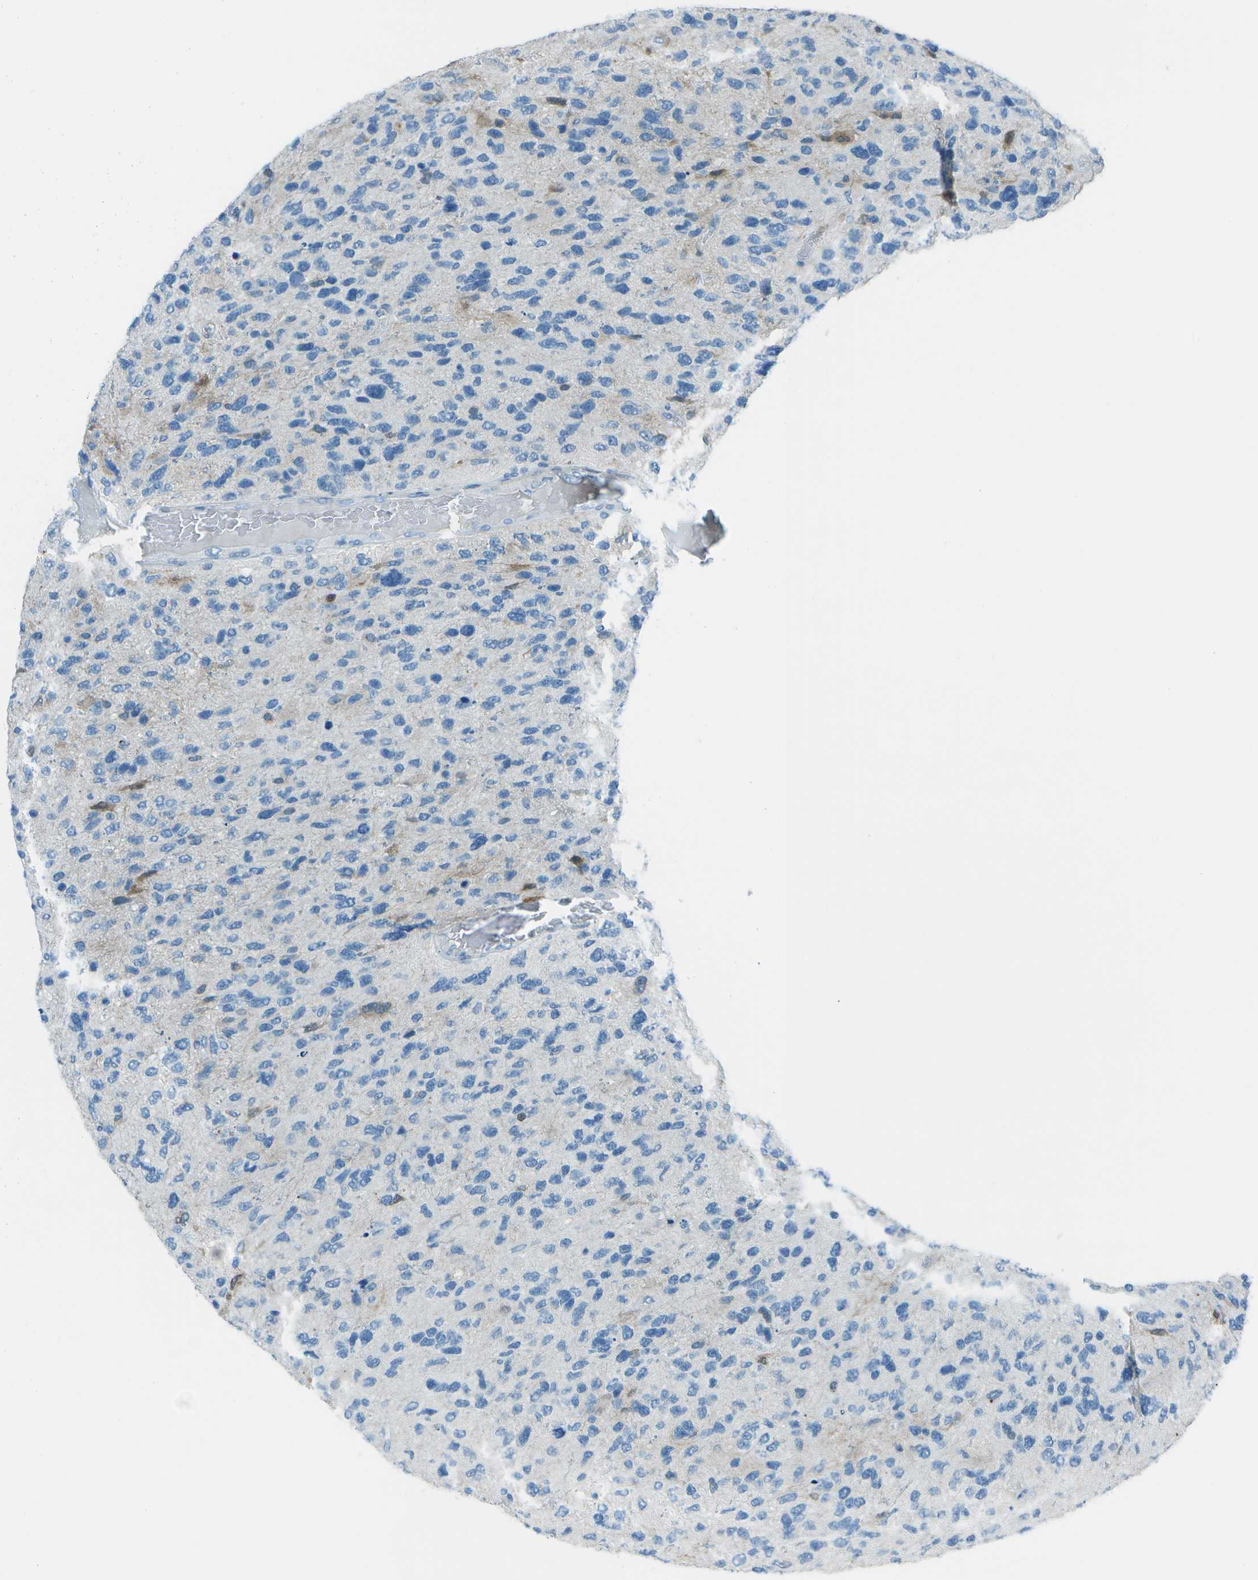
{"staining": {"intensity": "moderate", "quantity": "<25%", "location": "nuclear"}, "tissue": "glioma", "cell_type": "Tumor cells", "image_type": "cancer", "snomed": [{"axis": "morphology", "description": "Glioma, malignant, High grade"}, {"axis": "topography", "description": "Brain"}], "caption": "IHC of human malignant glioma (high-grade) reveals low levels of moderate nuclear staining in about <25% of tumor cells. The staining is performed using DAB (3,3'-diaminobenzidine) brown chromogen to label protein expression. The nuclei are counter-stained blue using hematoxylin.", "gene": "FGF1", "patient": {"sex": "female", "age": 58}}